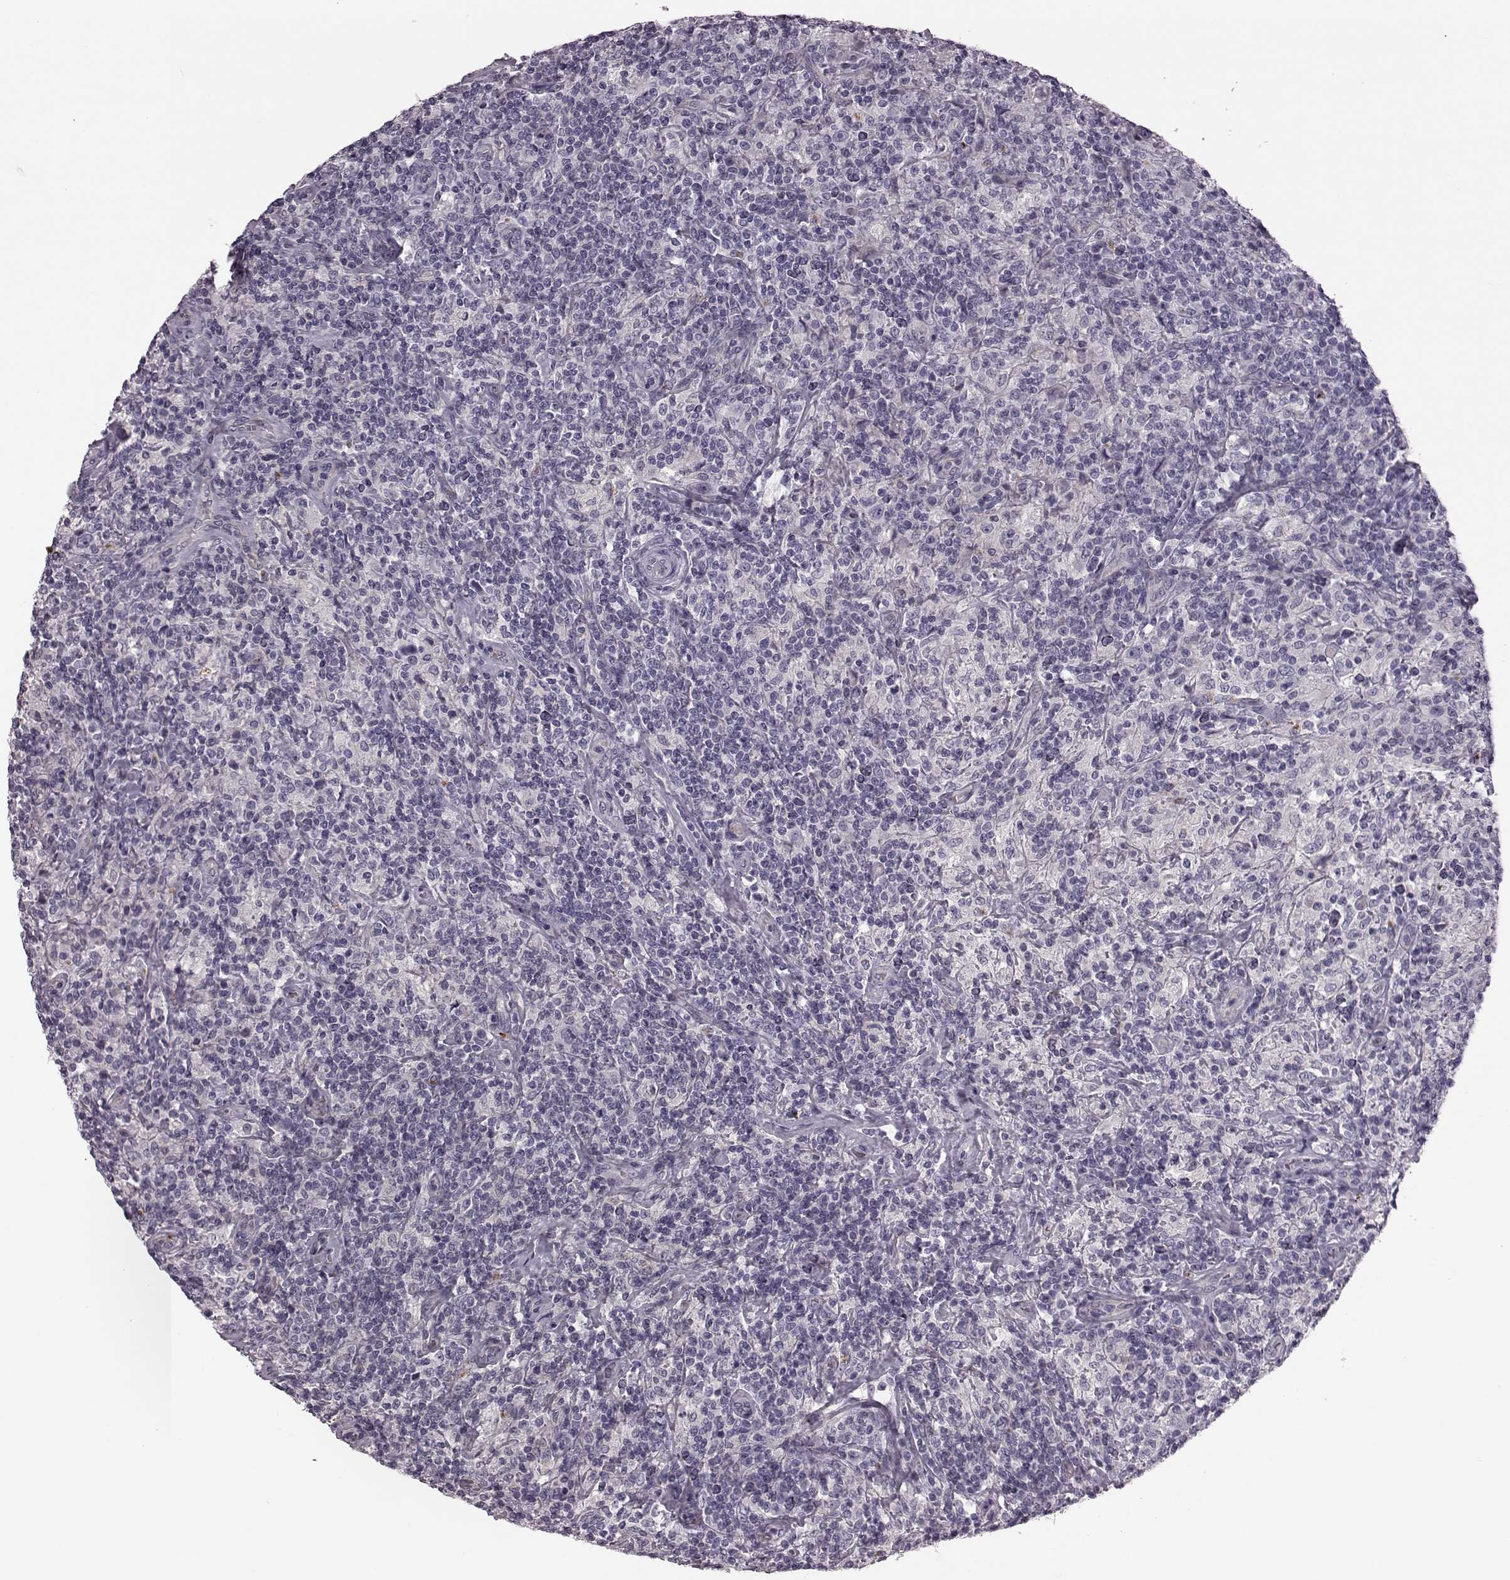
{"staining": {"intensity": "negative", "quantity": "none", "location": "none"}, "tissue": "lymphoma", "cell_type": "Tumor cells", "image_type": "cancer", "snomed": [{"axis": "morphology", "description": "Hodgkin's disease, NOS"}, {"axis": "topography", "description": "Lymph node"}], "caption": "A micrograph of human lymphoma is negative for staining in tumor cells.", "gene": "SNTG1", "patient": {"sex": "male", "age": 70}}